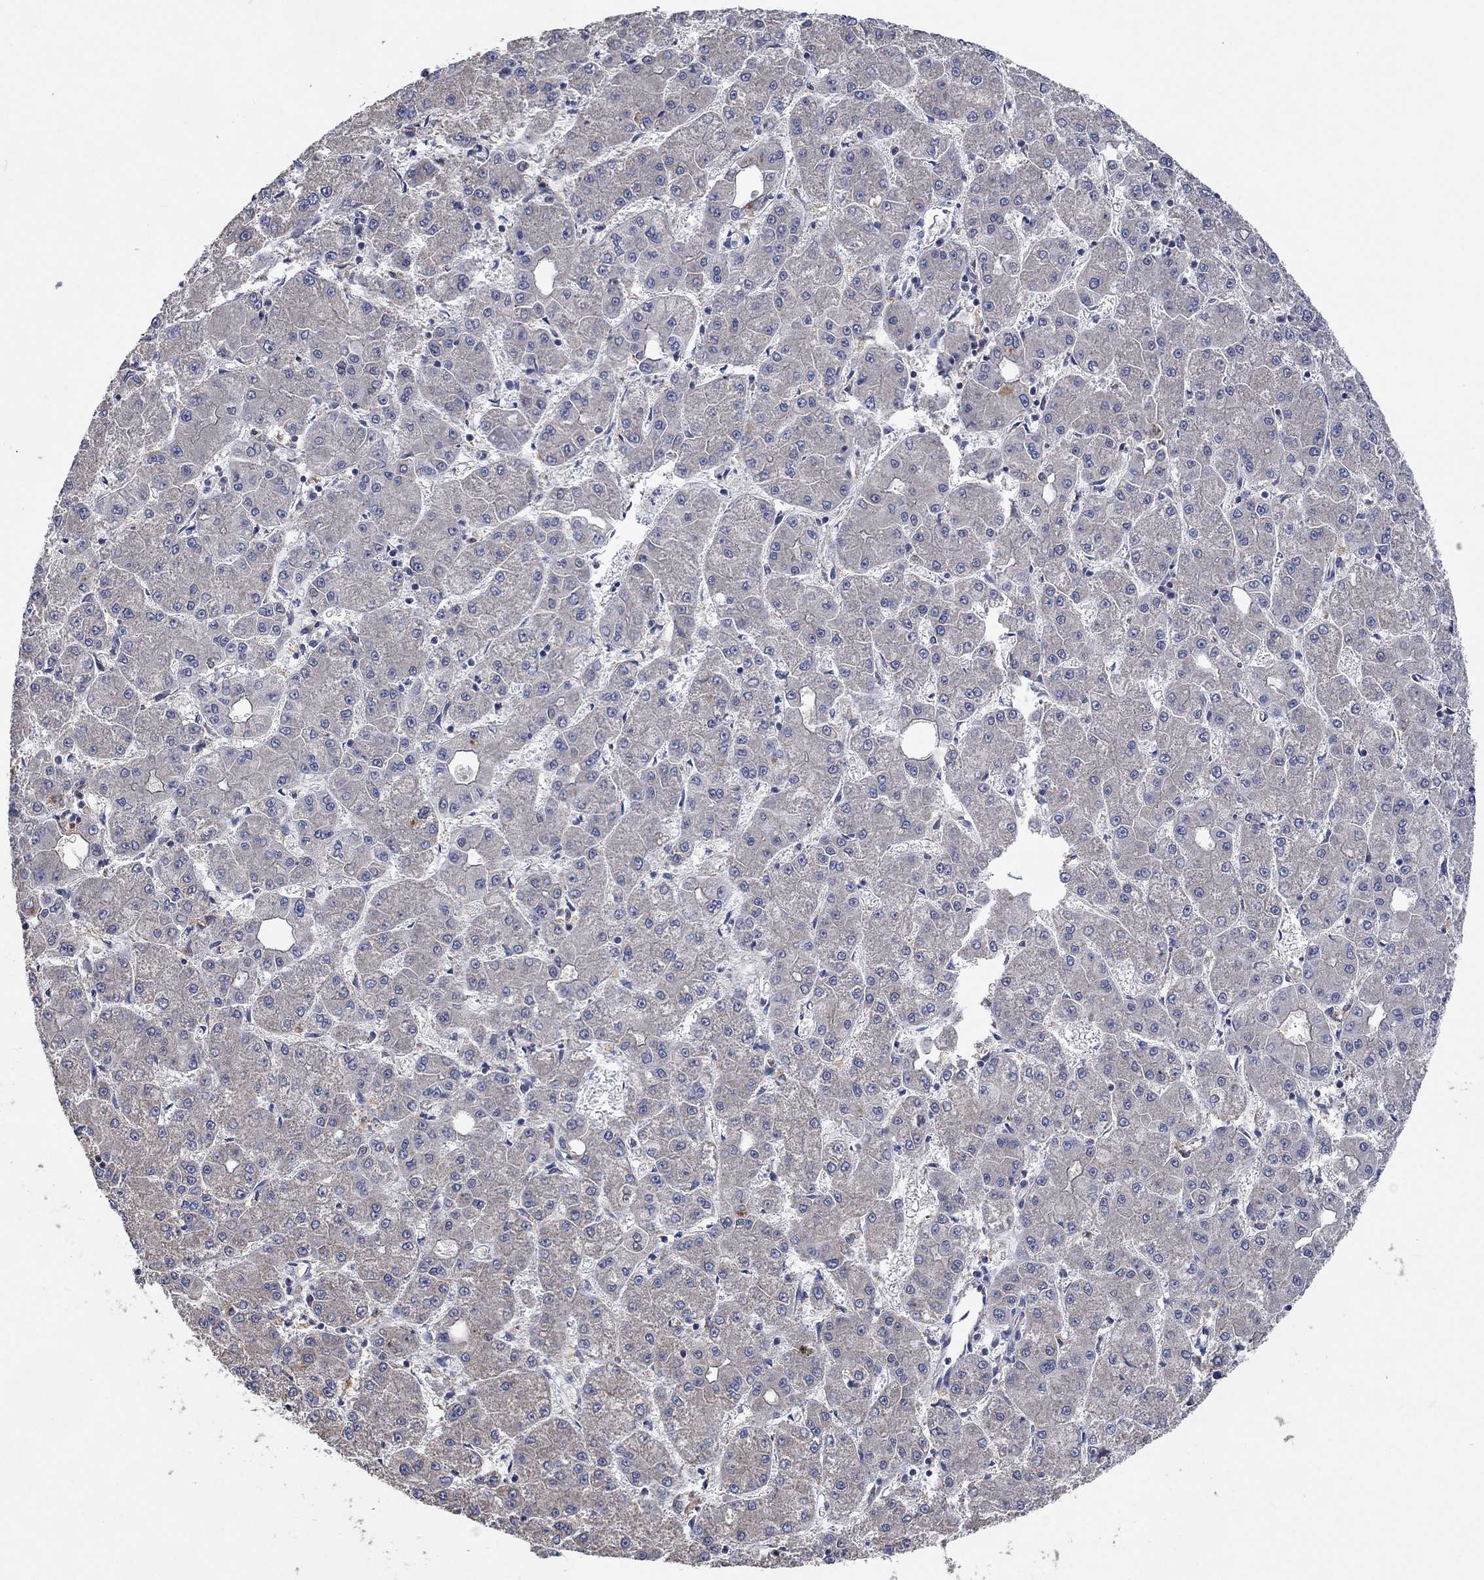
{"staining": {"intensity": "negative", "quantity": "none", "location": "none"}, "tissue": "liver cancer", "cell_type": "Tumor cells", "image_type": "cancer", "snomed": [{"axis": "morphology", "description": "Carcinoma, Hepatocellular, NOS"}, {"axis": "topography", "description": "Liver"}], "caption": "An immunohistochemistry (IHC) histopathology image of liver cancer is shown. There is no staining in tumor cells of liver cancer. The staining is performed using DAB (3,3'-diaminobenzidine) brown chromogen with nuclei counter-stained in using hematoxylin.", "gene": "UGT8", "patient": {"sex": "male", "age": 73}}